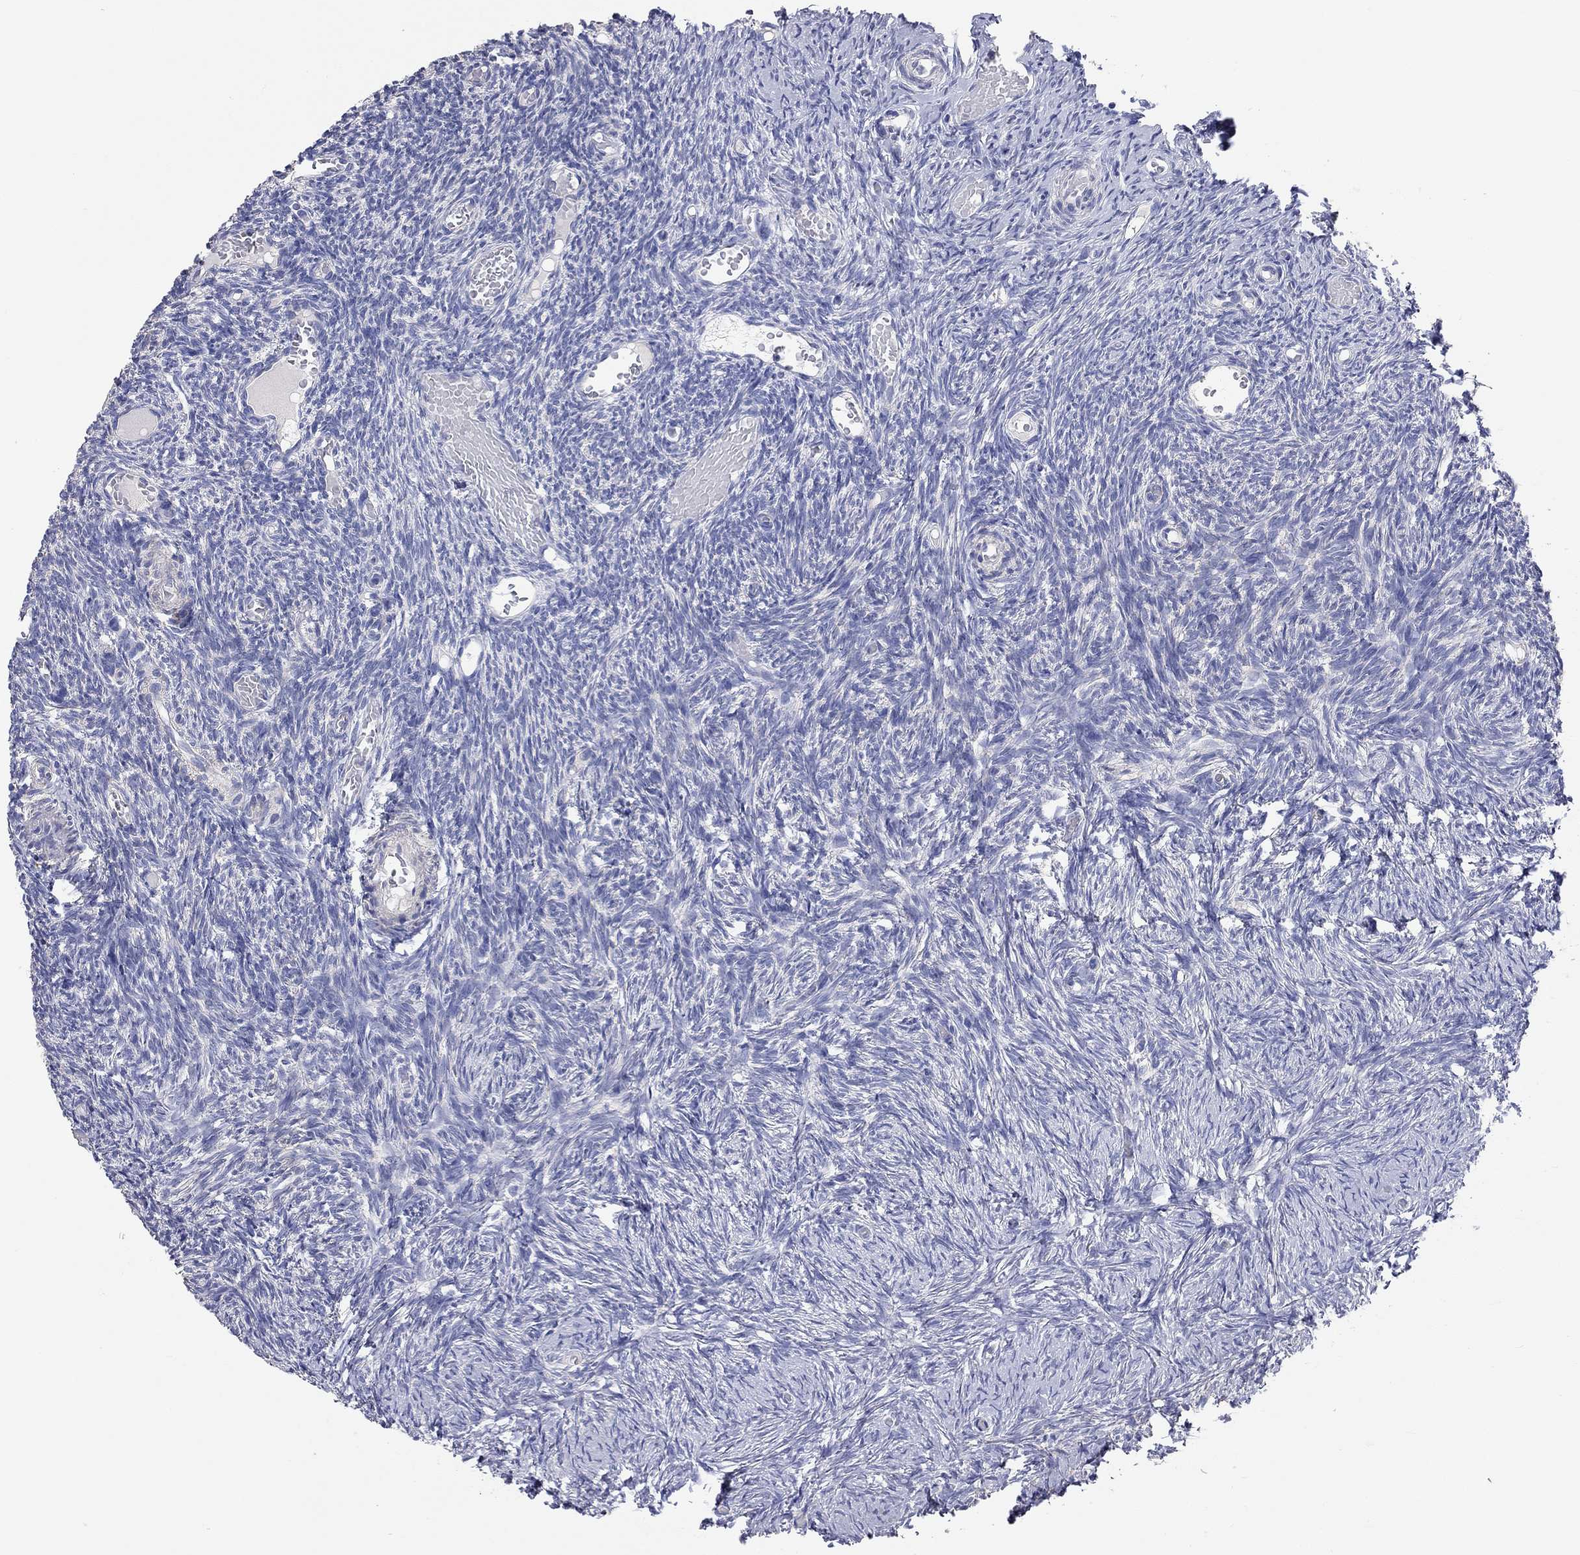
{"staining": {"intensity": "negative", "quantity": "none", "location": "none"}, "tissue": "ovary", "cell_type": "Follicle cells", "image_type": "normal", "snomed": [{"axis": "morphology", "description": "Normal tissue, NOS"}, {"axis": "topography", "description": "Ovary"}], "caption": "The image reveals no significant expression in follicle cells of ovary.", "gene": "RCAN1", "patient": {"sex": "female", "age": 39}}